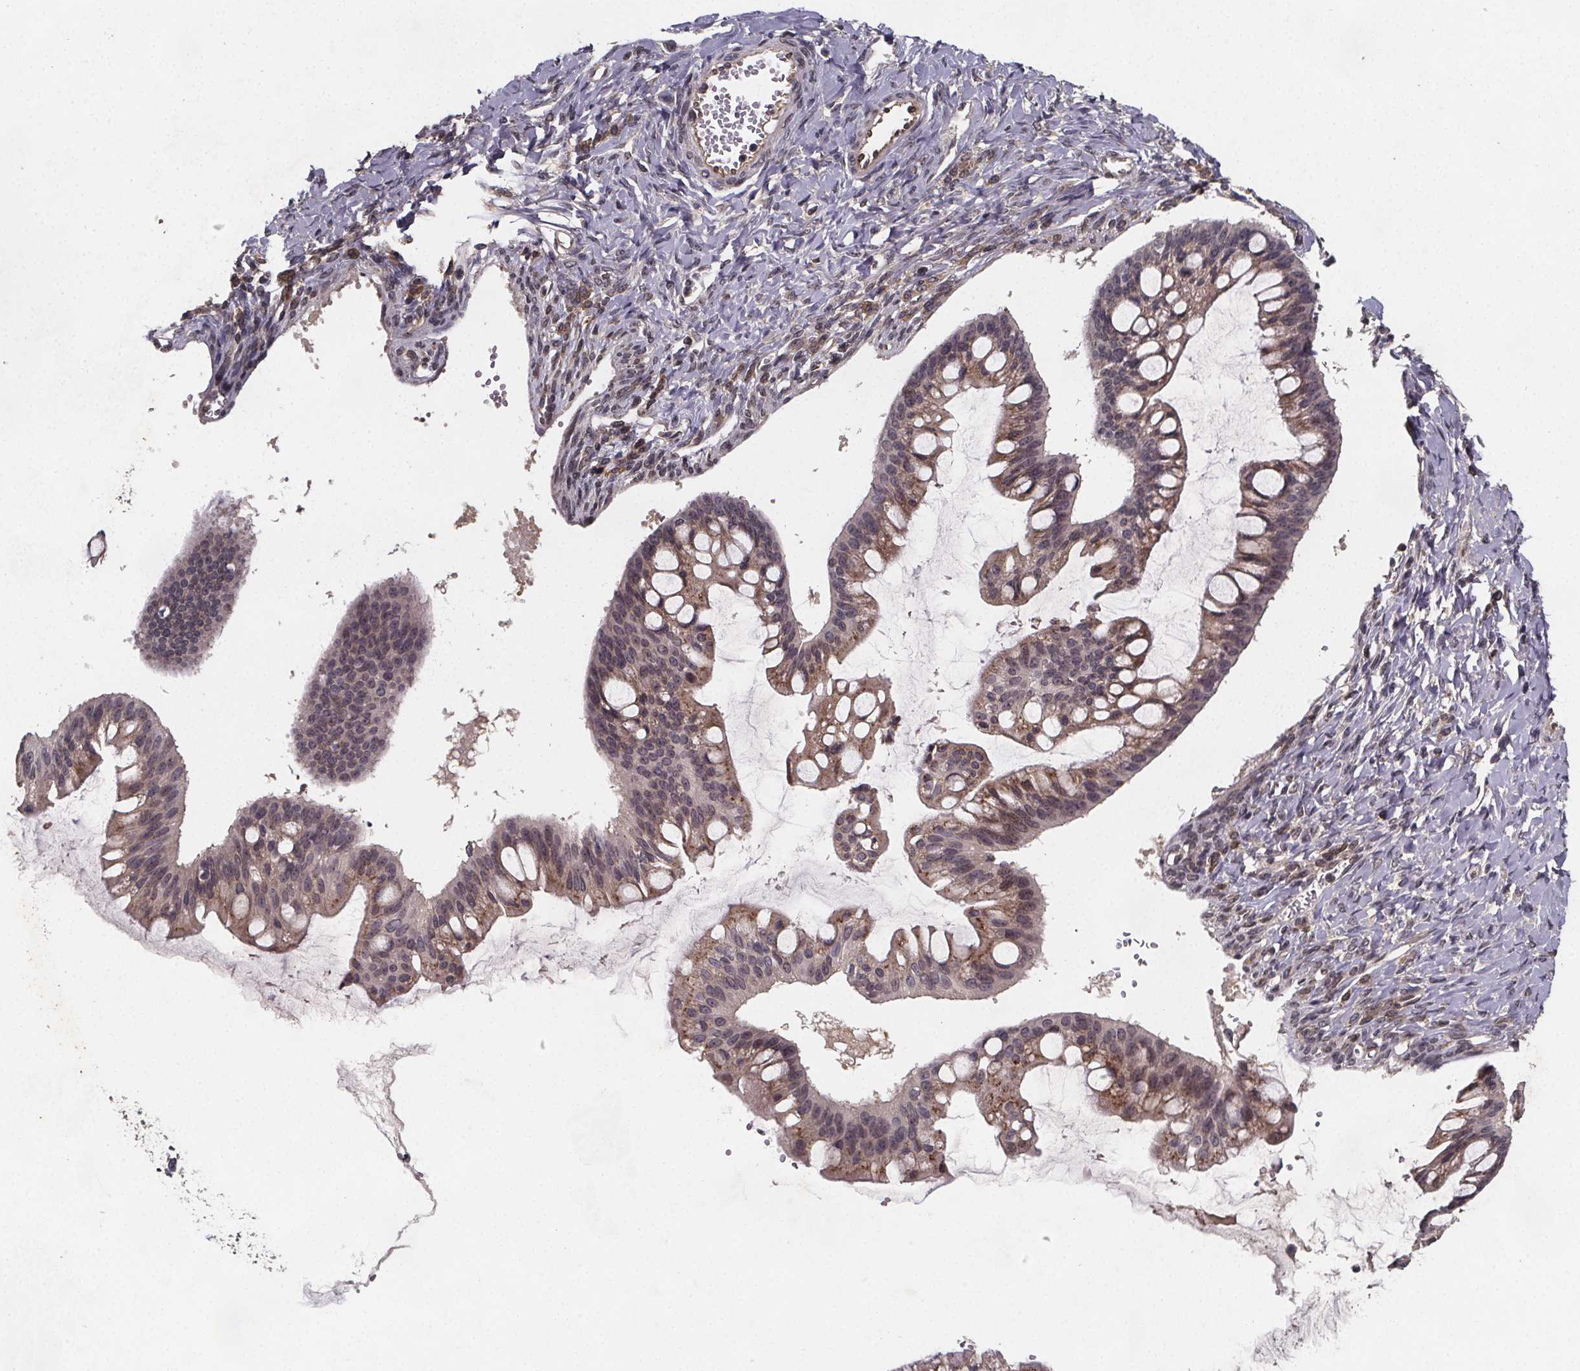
{"staining": {"intensity": "weak", "quantity": "<25%", "location": "cytoplasmic/membranous"}, "tissue": "ovarian cancer", "cell_type": "Tumor cells", "image_type": "cancer", "snomed": [{"axis": "morphology", "description": "Cystadenocarcinoma, mucinous, NOS"}, {"axis": "topography", "description": "Ovary"}], "caption": "The photomicrograph reveals no significant staining in tumor cells of ovarian mucinous cystadenocarcinoma.", "gene": "PIERCE2", "patient": {"sex": "female", "age": 73}}